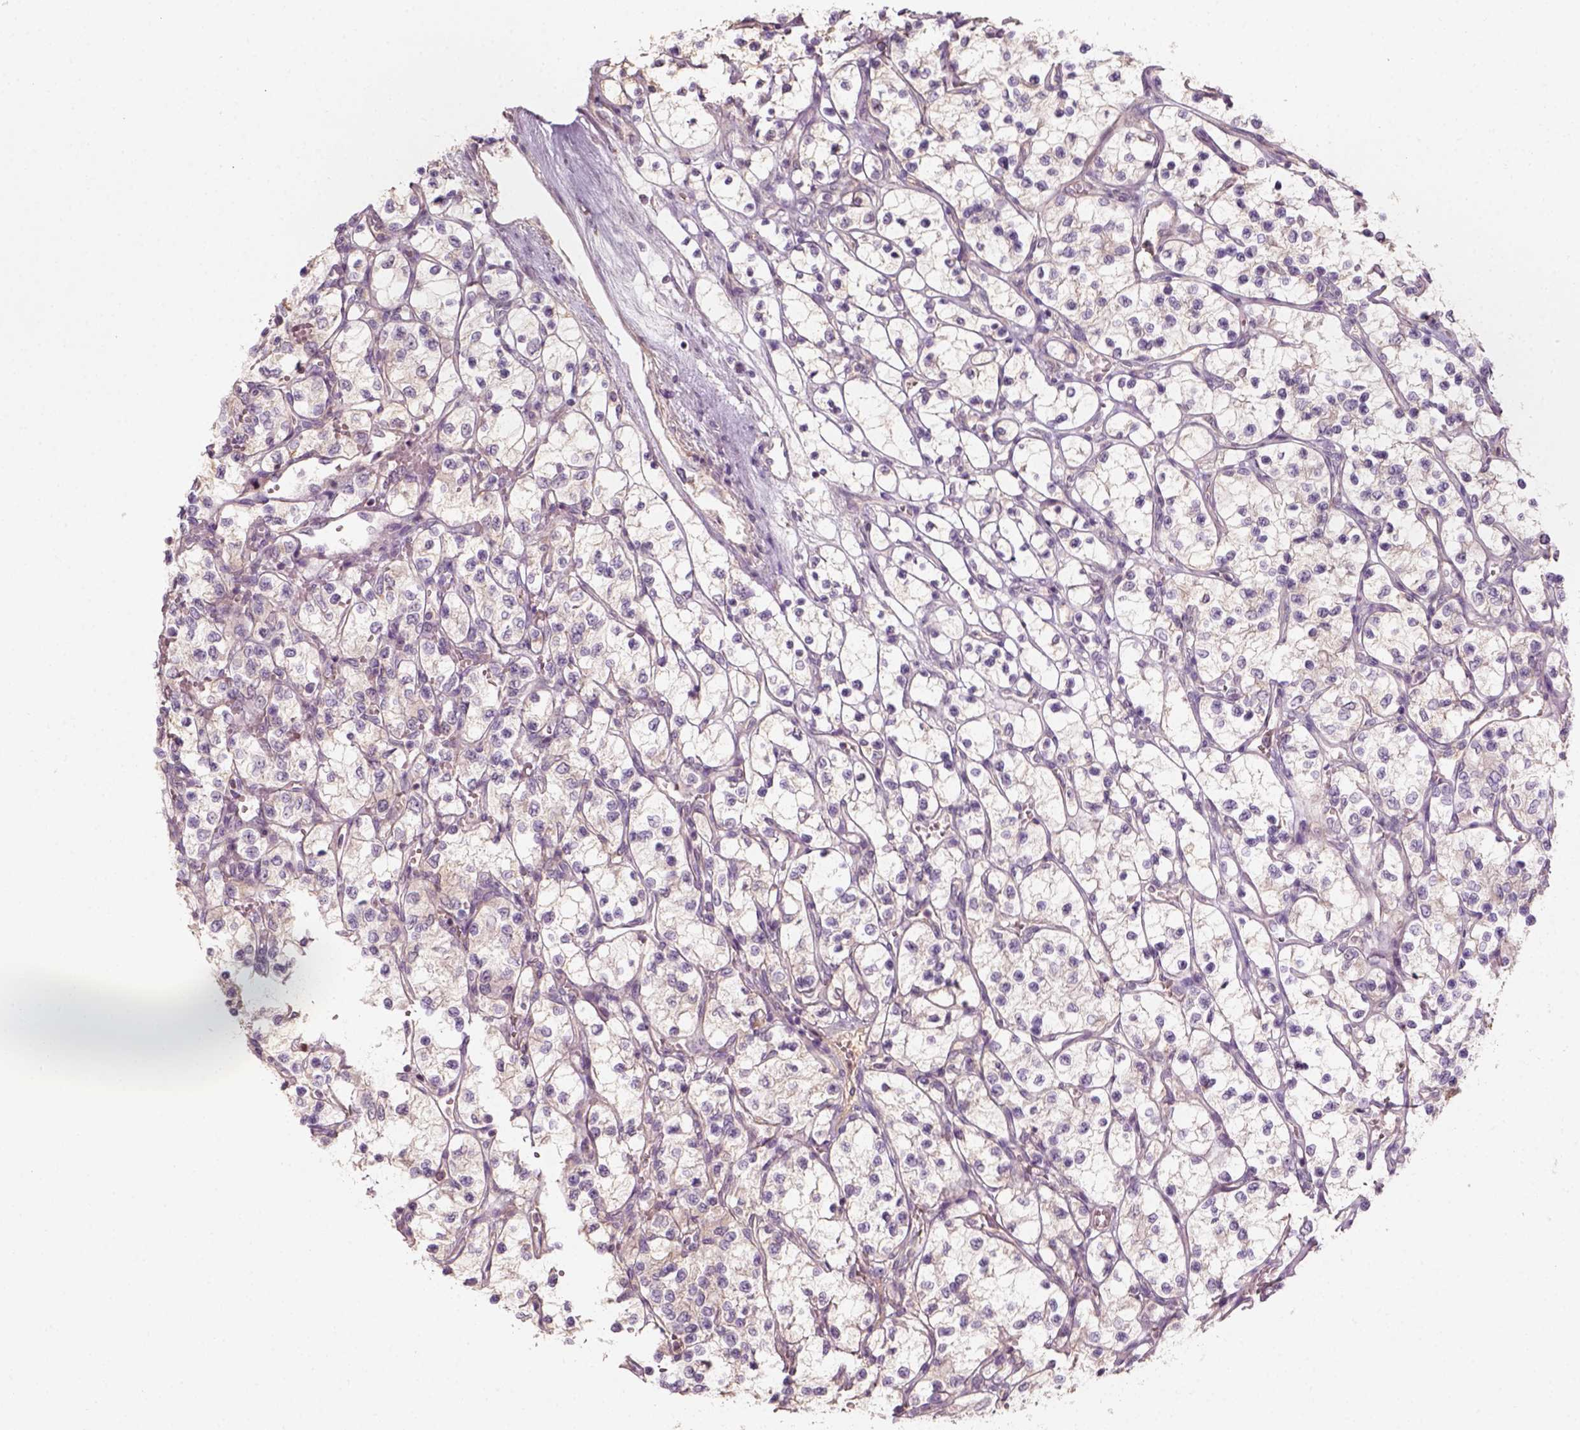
{"staining": {"intensity": "negative", "quantity": "none", "location": "none"}, "tissue": "renal cancer", "cell_type": "Tumor cells", "image_type": "cancer", "snomed": [{"axis": "morphology", "description": "Adenocarcinoma, NOS"}, {"axis": "topography", "description": "Kidney"}], "caption": "Tumor cells are negative for brown protein staining in adenocarcinoma (renal). (DAB IHC, high magnification).", "gene": "AQP9", "patient": {"sex": "female", "age": 69}}